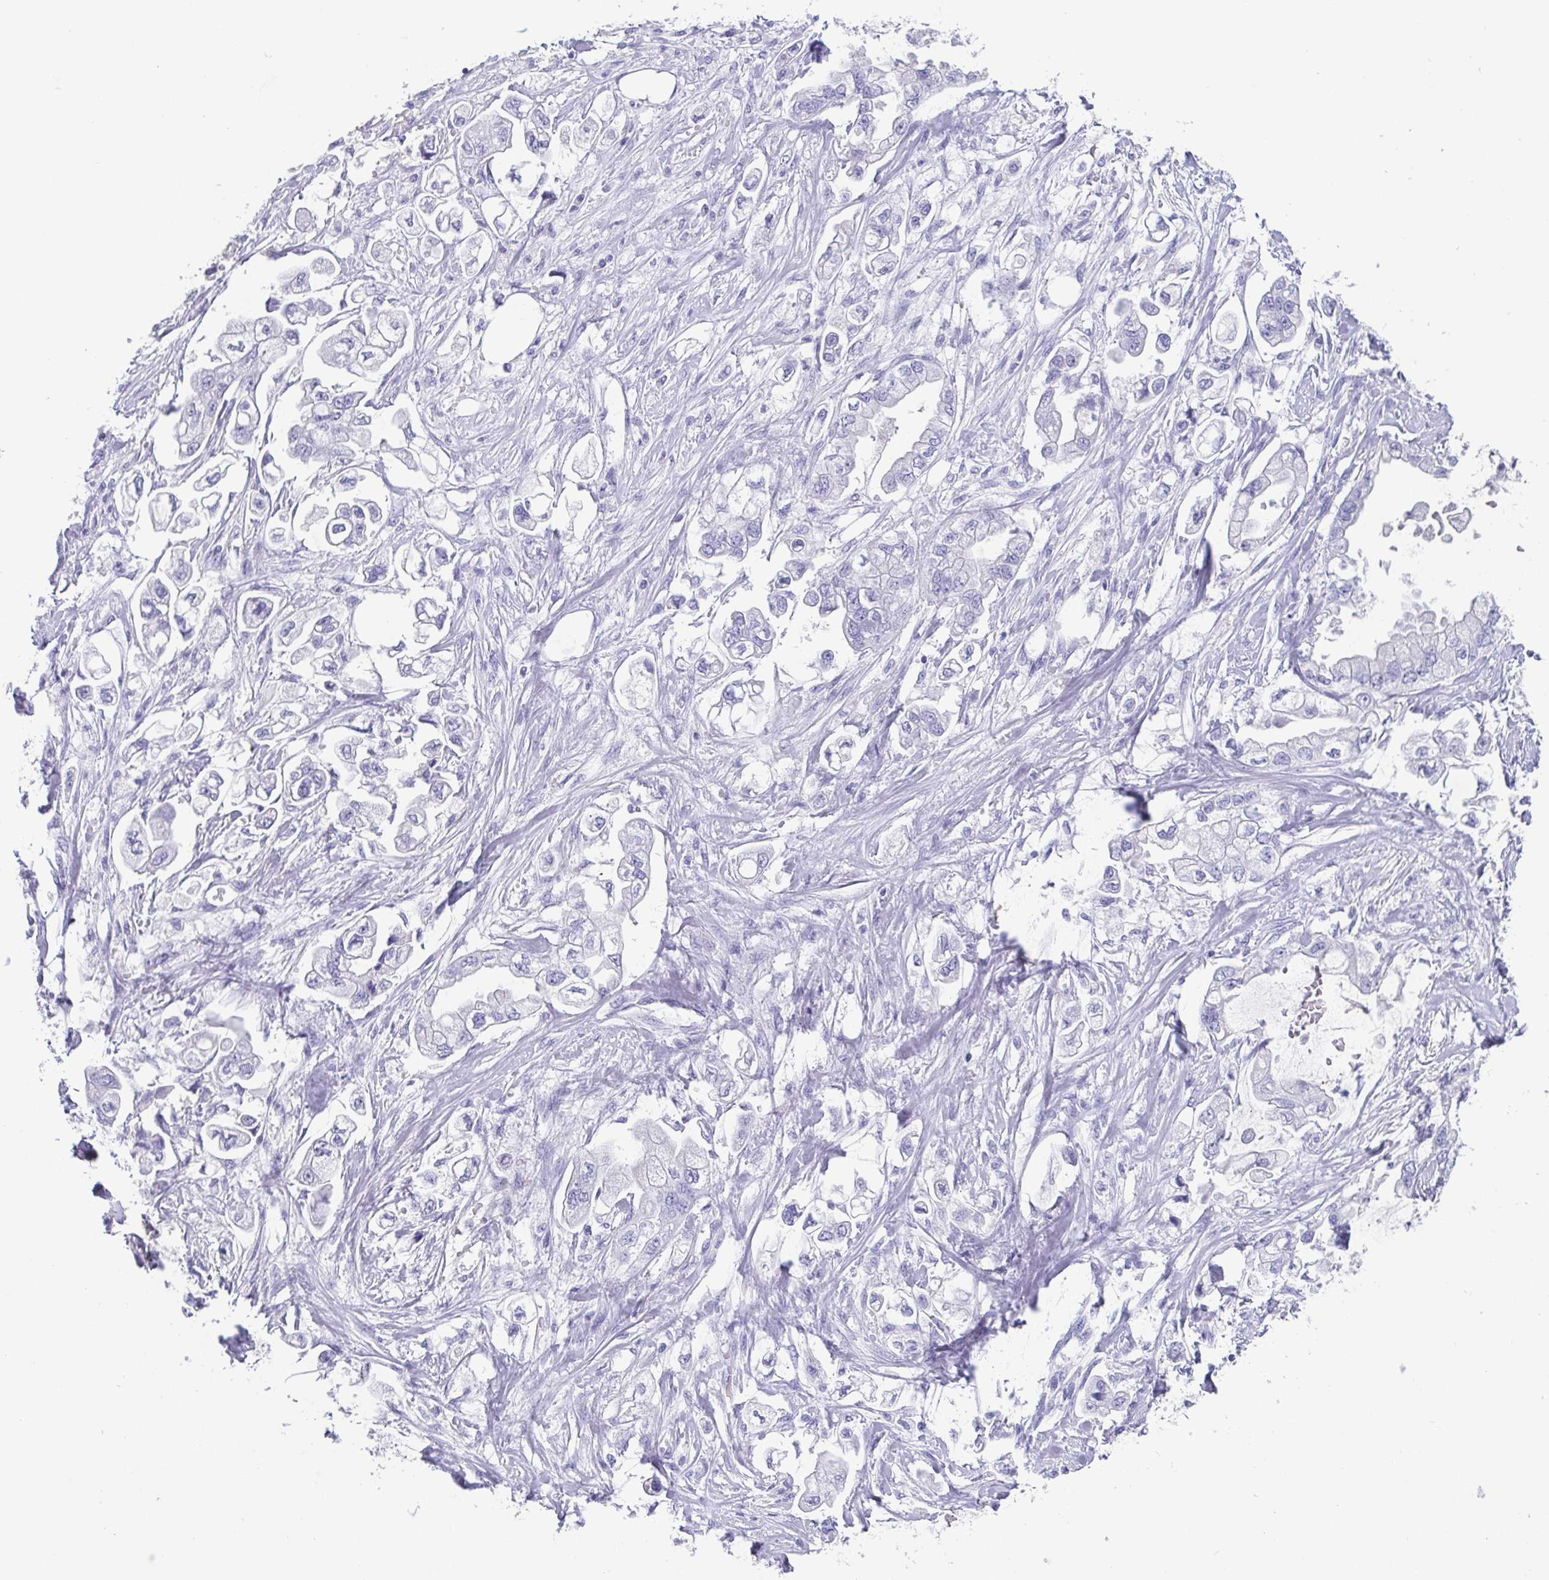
{"staining": {"intensity": "negative", "quantity": "none", "location": "none"}, "tissue": "stomach cancer", "cell_type": "Tumor cells", "image_type": "cancer", "snomed": [{"axis": "morphology", "description": "Adenocarcinoma, NOS"}, {"axis": "topography", "description": "Stomach"}], "caption": "Immunohistochemical staining of adenocarcinoma (stomach) displays no significant staining in tumor cells.", "gene": "SCGN", "patient": {"sex": "male", "age": 62}}